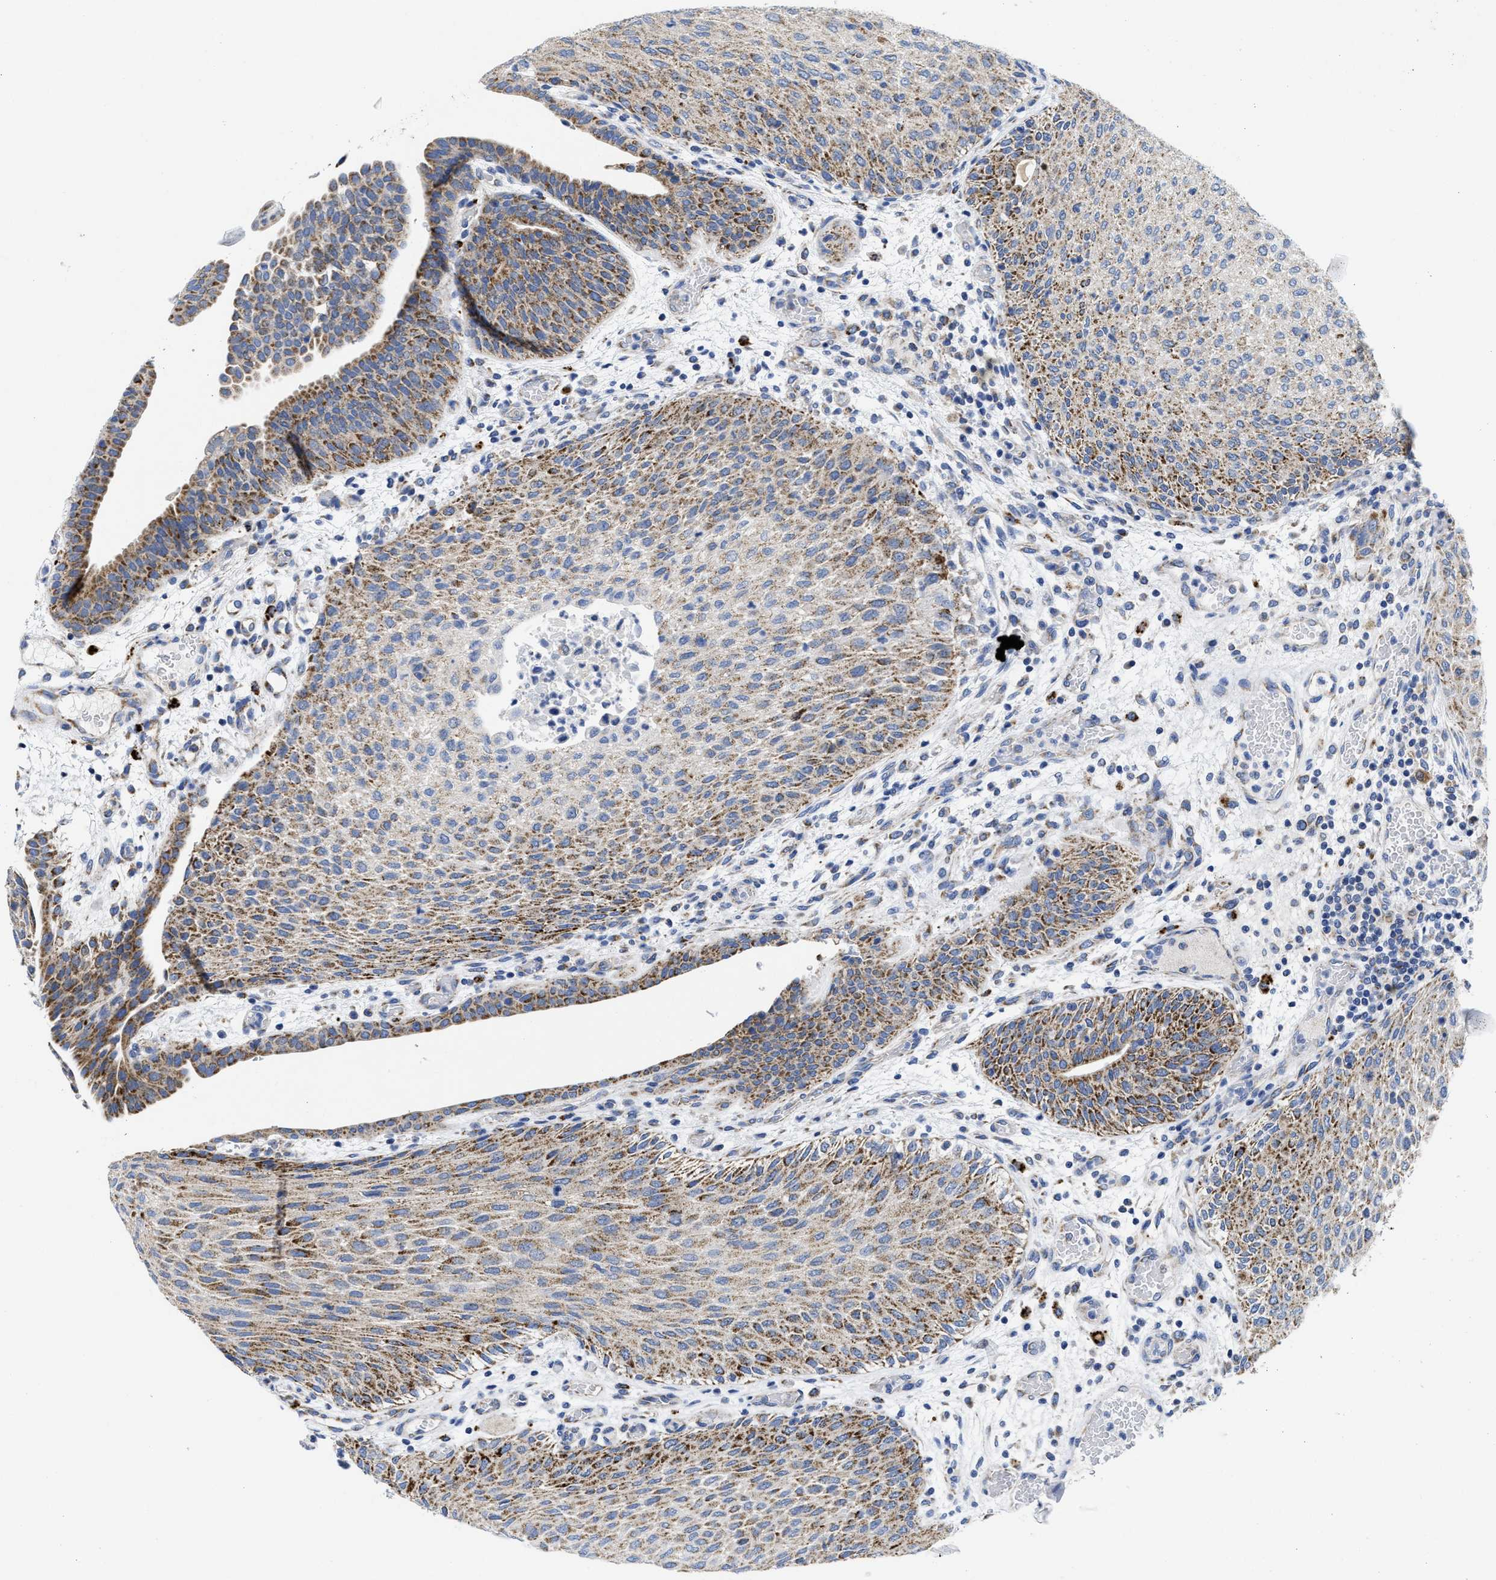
{"staining": {"intensity": "moderate", "quantity": "25%-75%", "location": "cytoplasmic/membranous"}, "tissue": "urothelial cancer", "cell_type": "Tumor cells", "image_type": "cancer", "snomed": [{"axis": "morphology", "description": "Urothelial carcinoma, Low grade"}, {"axis": "morphology", "description": "Urothelial carcinoma, High grade"}, {"axis": "topography", "description": "Urinary bladder"}], "caption": "Immunohistochemical staining of urothelial cancer shows moderate cytoplasmic/membranous protein positivity in approximately 25%-75% of tumor cells. (DAB = brown stain, brightfield microscopy at high magnification).", "gene": "TBRG4", "patient": {"sex": "male", "age": 35}}